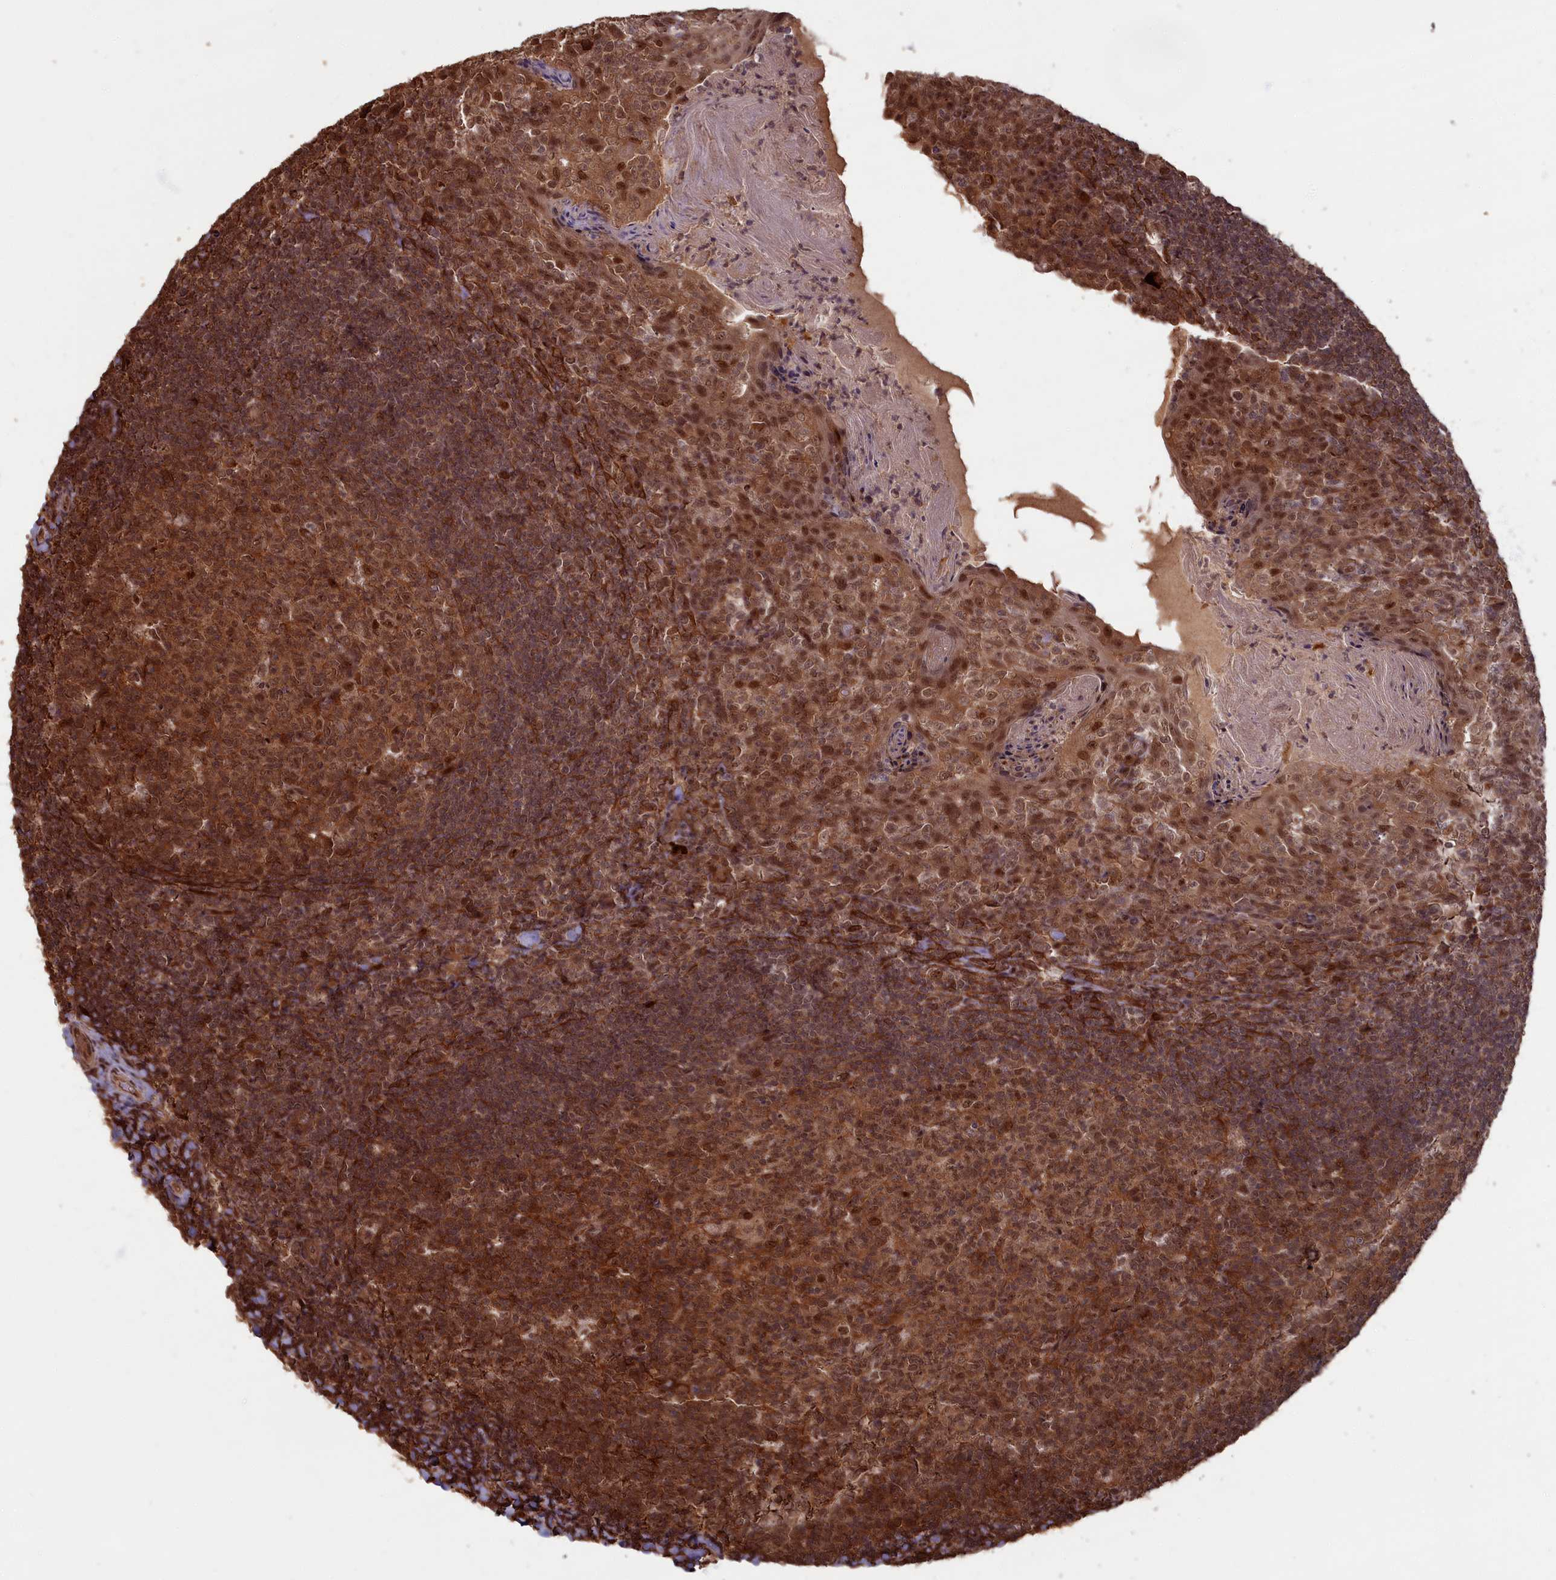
{"staining": {"intensity": "moderate", "quantity": ">75%", "location": "cytoplasmic/membranous,nuclear"}, "tissue": "tonsil", "cell_type": "Germinal center cells", "image_type": "normal", "snomed": [{"axis": "morphology", "description": "Normal tissue, NOS"}, {"axis": "topography", "description": "Tonsil"}], "caption": "Immunohistochemistry of benign human tonsil reveals medium levels of moderate cytoplasmic/membranous,nuclear staining in about >75% of germinal center cells. The staining was performed using DAB, with brown indicating positive protein expression. Nuclei are stained blue with hematoxylin.", "gene": "HIF3A", "patient": {"sex": "female", "age": 10}}